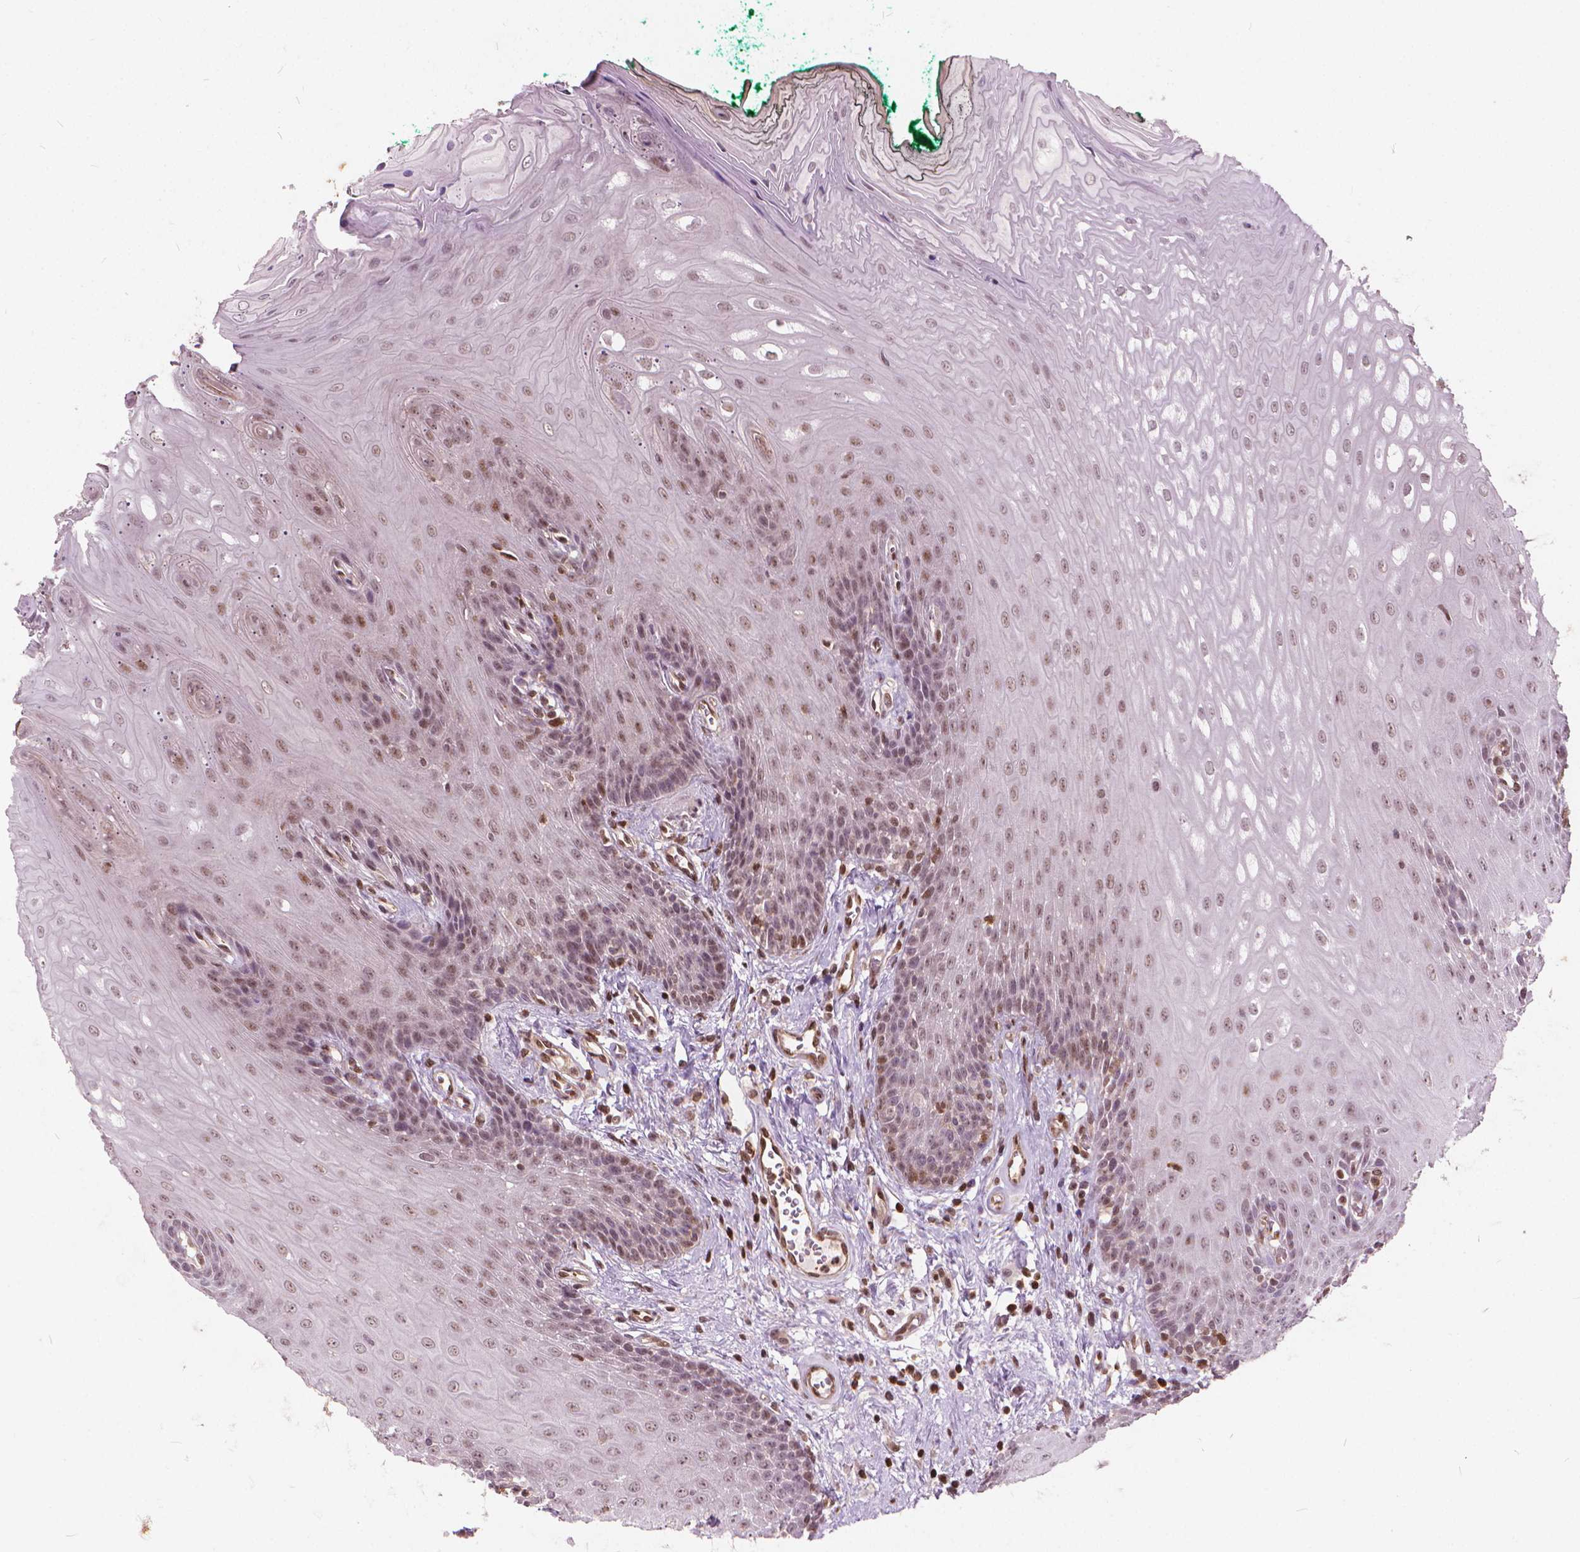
{"staining": {"intensity": "moderate", "quantity": ">75%", "location": "nuclear"}, "tissue": "oral mucosa", "cell_type": "Squamous epithelial cells", "image_type": "normal", "snomed": [{"axis": "morphology", "description": "Normal tissue, NOS"}, {"axis": "topography", "description": "Oral tissue"}], "caption": "A brown stain highlights moderate nuclear positivity of a protein in squamous epithelial cells of normal human oral mucosa. The staining is performed using DAB brown chromogen to label protein expression. The nuclei are counter-stained blue using hematoxylin.", "gene": "STAT5B", "patient": {"sex": "female", "age": 68}}